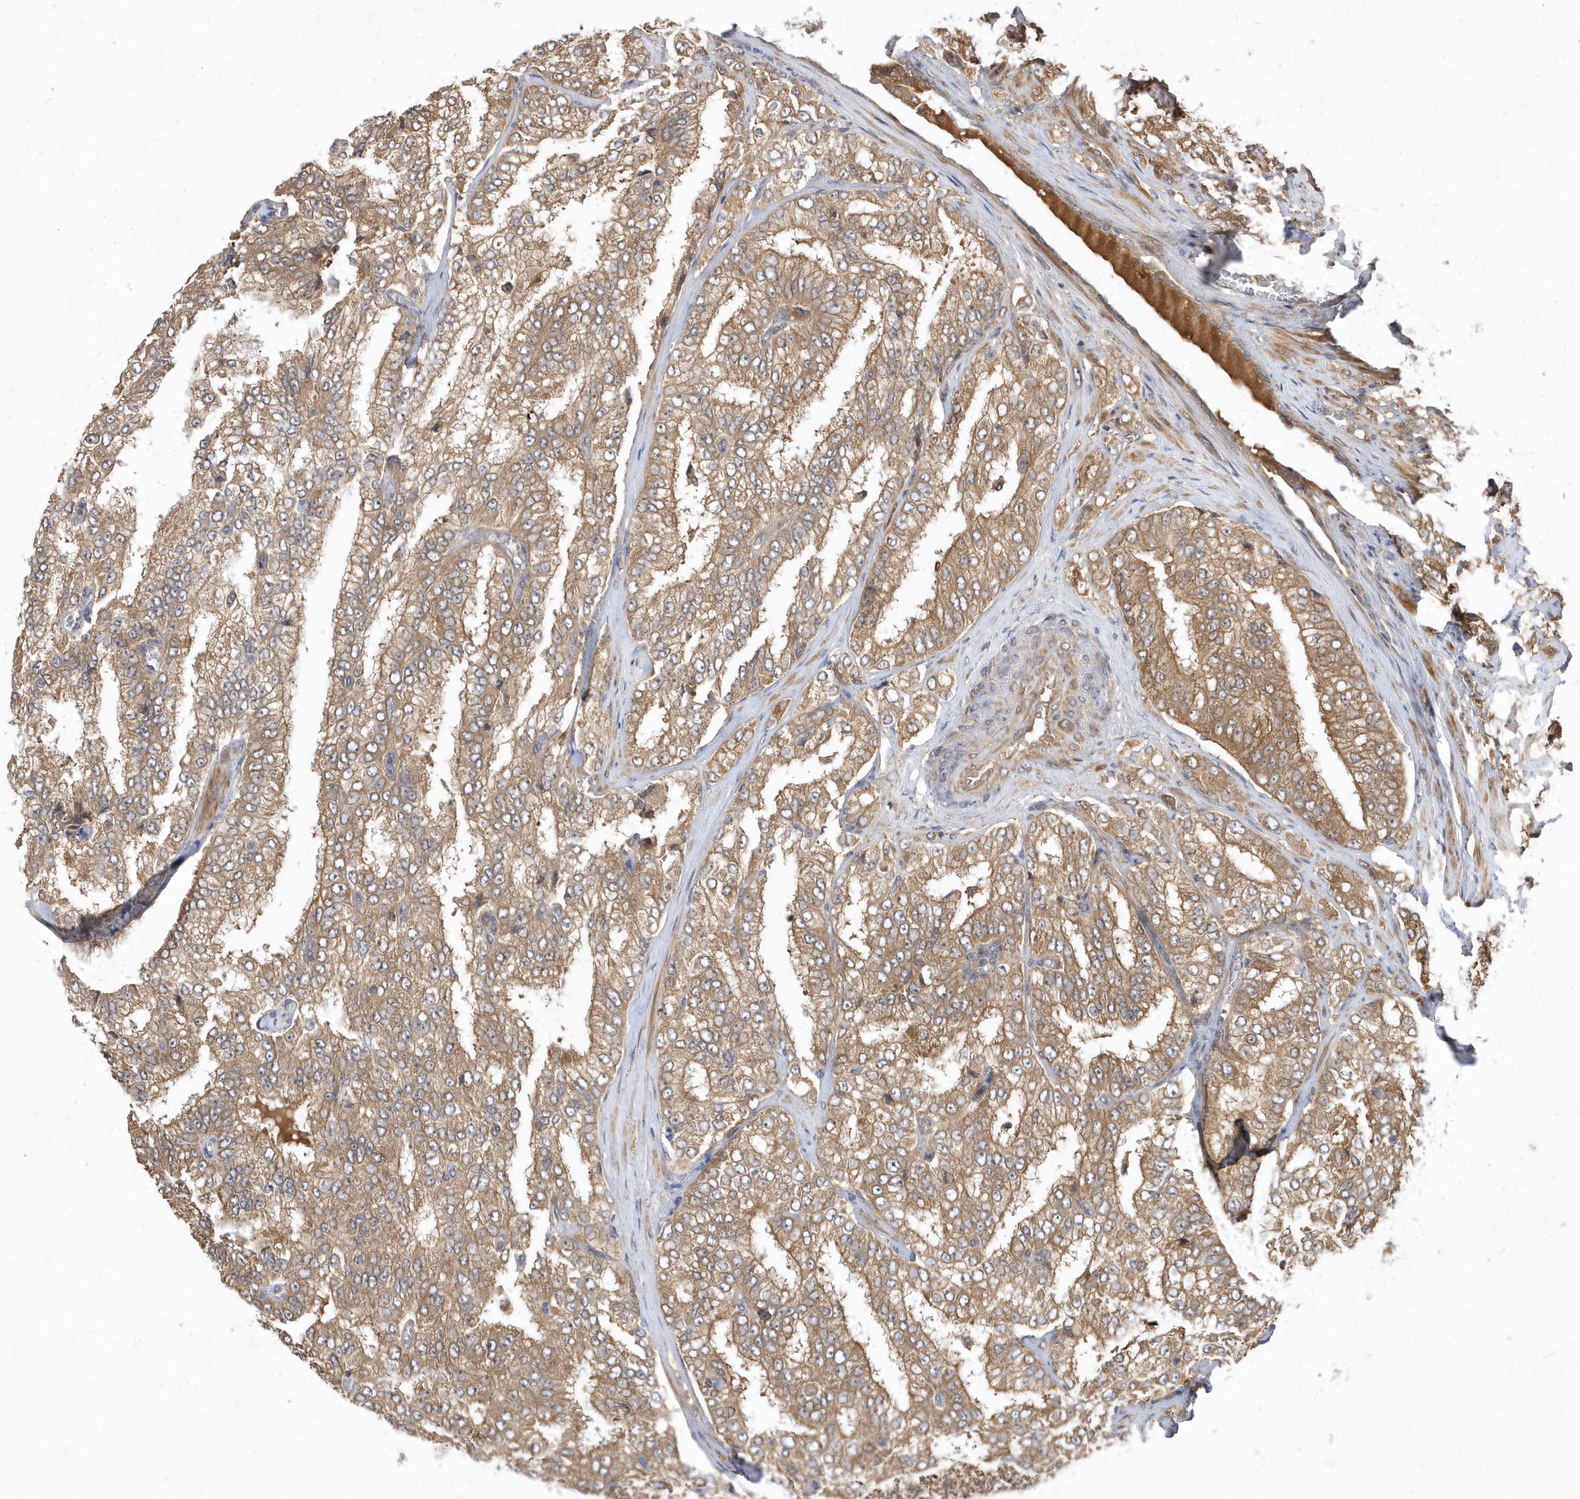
{"staining": {"intensity": "moderate", "quantity": ">75%", "location": "cytoplasmic/membranous"}, "tissue": "prostate cancer", "cell_type": "Tumor cells", "image_type": "cancer", "snomed": [{"axis": "morphology", "description": "Adenocarcinoma, High grade"}, {"axis": "topography", "description": "Prostate"}], "caption": "An IHC image of neoplastic tissue is shown. Protein staining in brown highlights moderate cytoplasmic/membranous positivity in high-grade adenocarcinoma (prostate) within tumor cells.", "gene": "GFM2", "patient": {"sex": "male", "age": 58}}